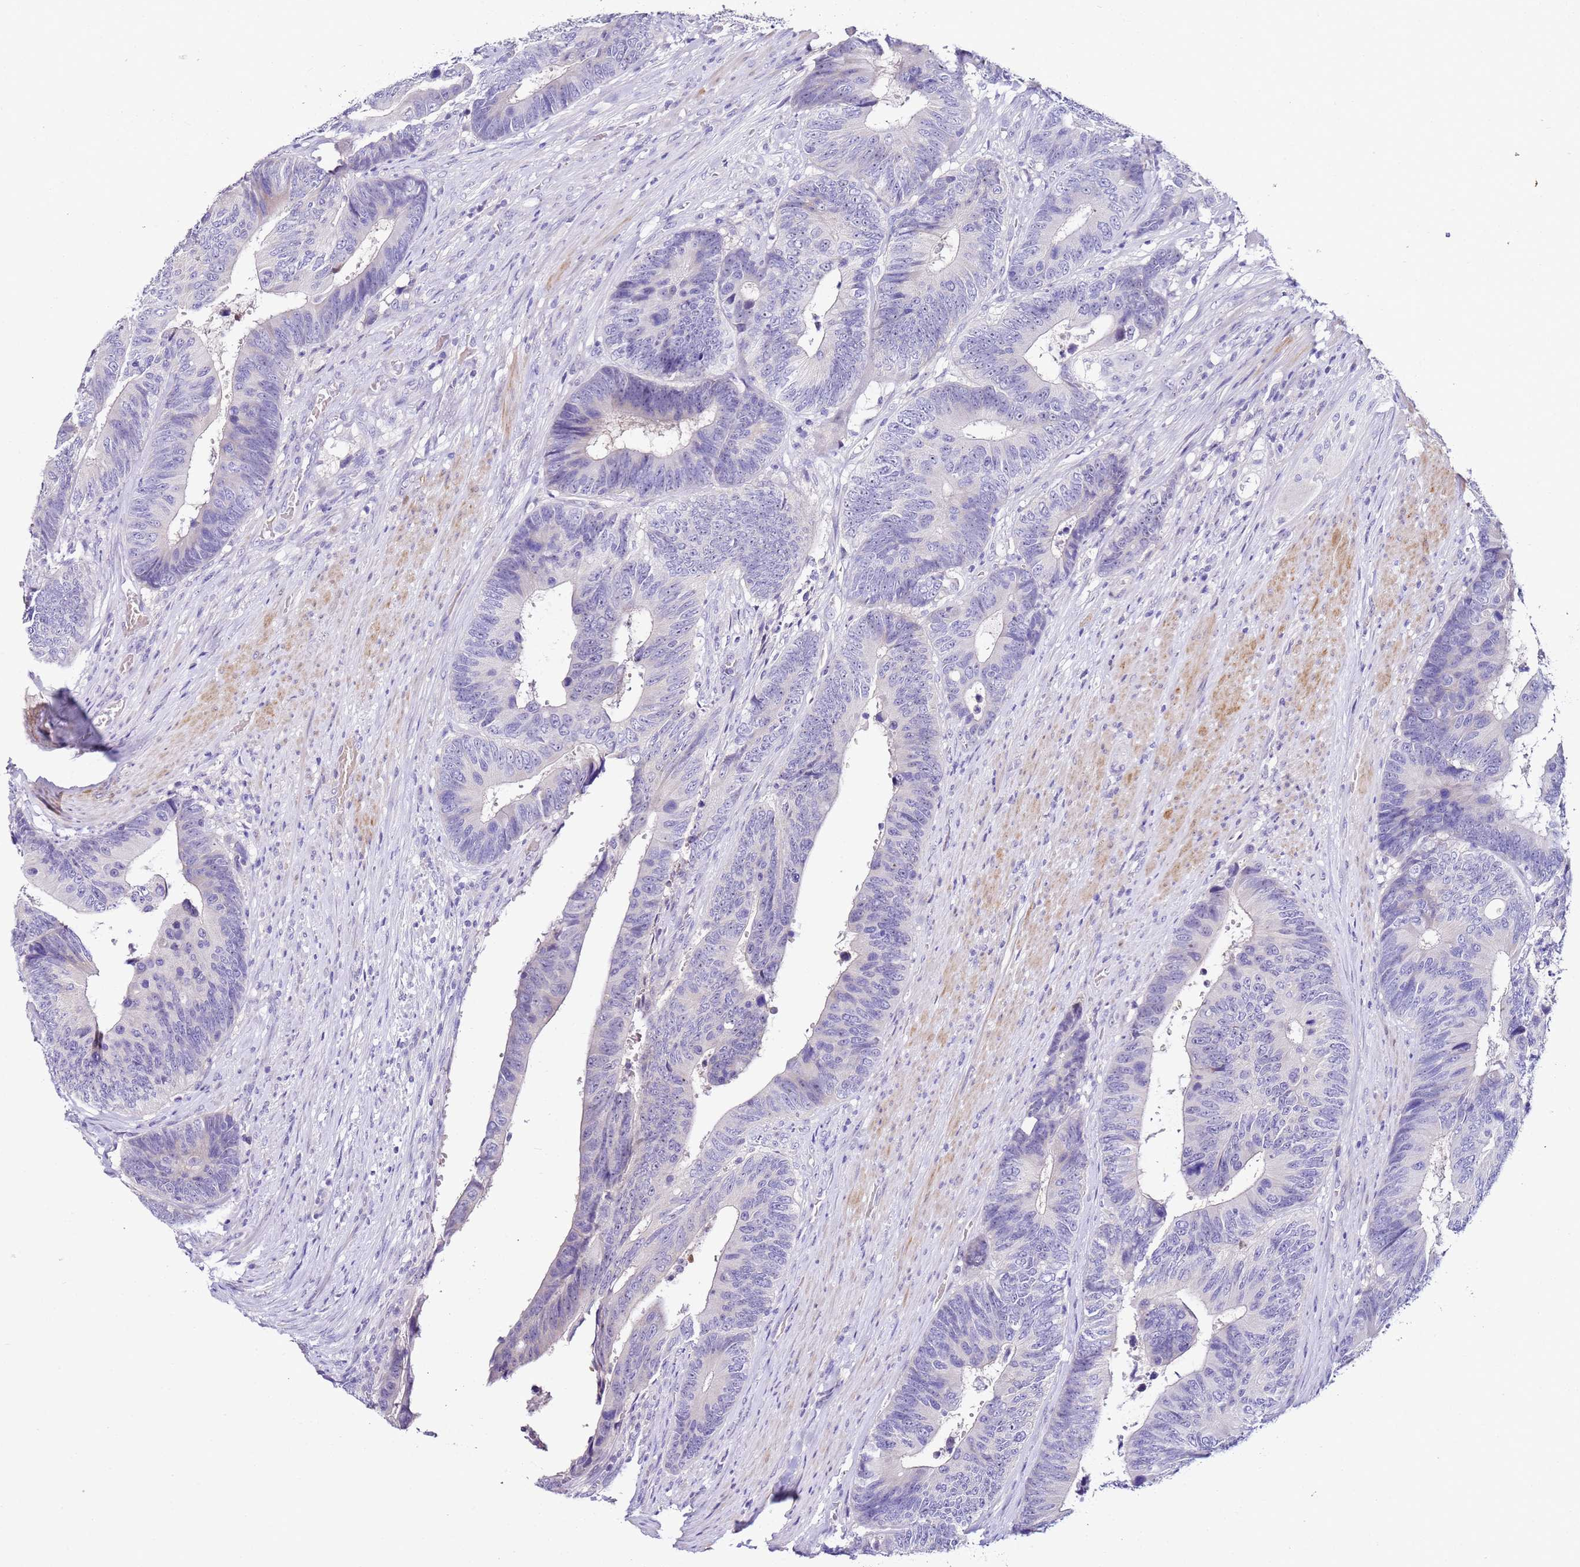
{"staining": {"intensity": "negative", "quantity": "none", "location": "none"}, "tissue": "colorectal cancer", "cell_type": "Tumor cells", "image_type": "cancer", "snomed": [{"axis": "morphology", "description": "Adenocarcinoma, NOS"}, {"axis": "topography", "description": "Colon"}], "caption": "A high-resolution histopathology image shows immunohistochemistry (IHC) staining of colorectal adenocarcinoma, which demonstrates no significant expression in tumor cells.", "gene": "HGD", "patient": {"sex": "male", "age": 87}}